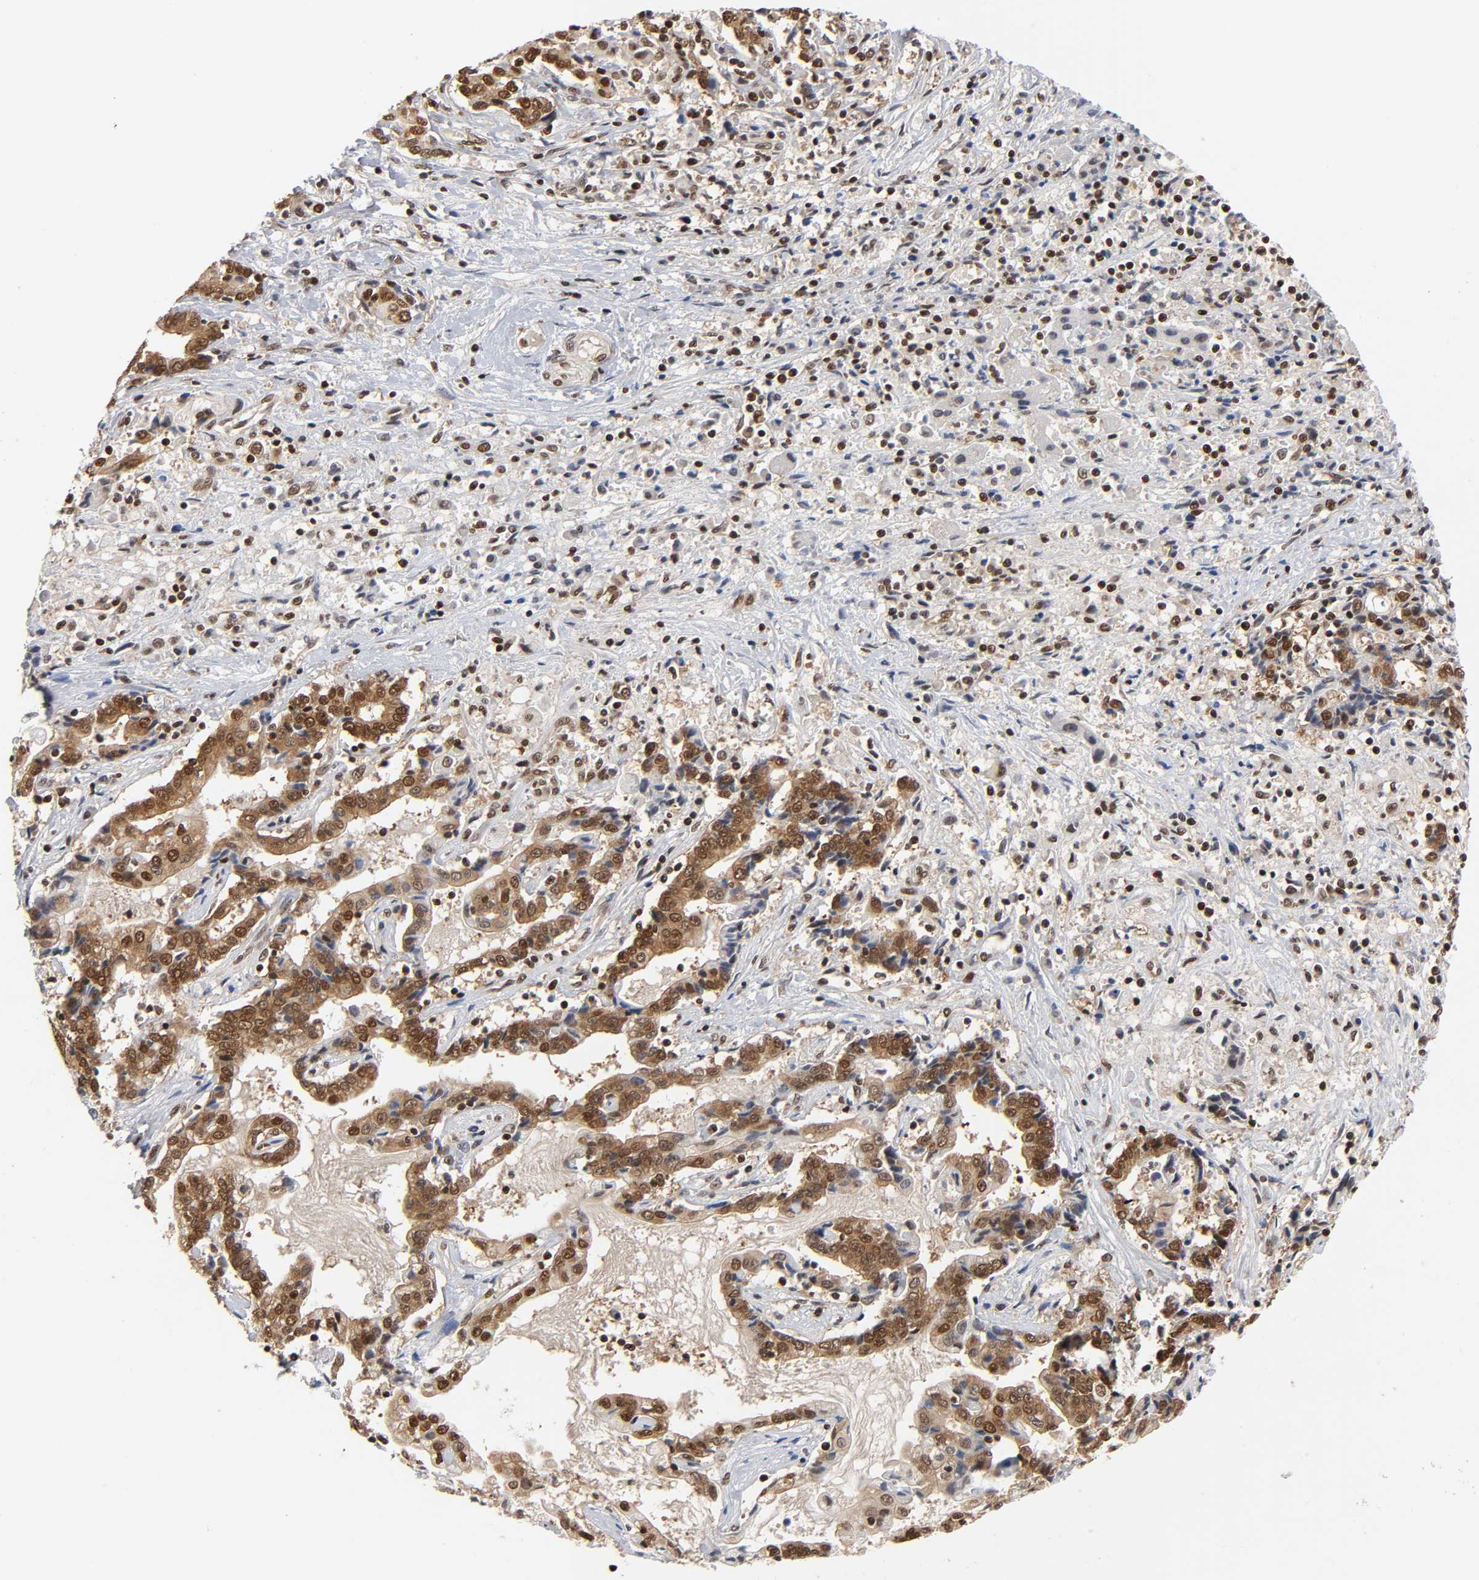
{"staining": {"intensity": "strong", "quantity": ">75%", "location": "cytoplasmic/membranous,nuclear"}, "tissue": "liver cancer", "cell_type": "Tumor cells", "image_type": "cancer", "snomed": [{"axis": "morphology", "description": "Cholangiocarcinoma"}, {"axis": "topography", "description": "Liver"}], "caption": "The histopathology image demonstrates immunohistochemical staining of cholangiocarcinoma (liver). There is strong cytoplasmic/membranous and nuclear staining is appreciated in about >75% of tumor cells. Nuclei are stained in blue.", "gene": "ILKAP", "patient": {"sex": "male", "age": 57}}